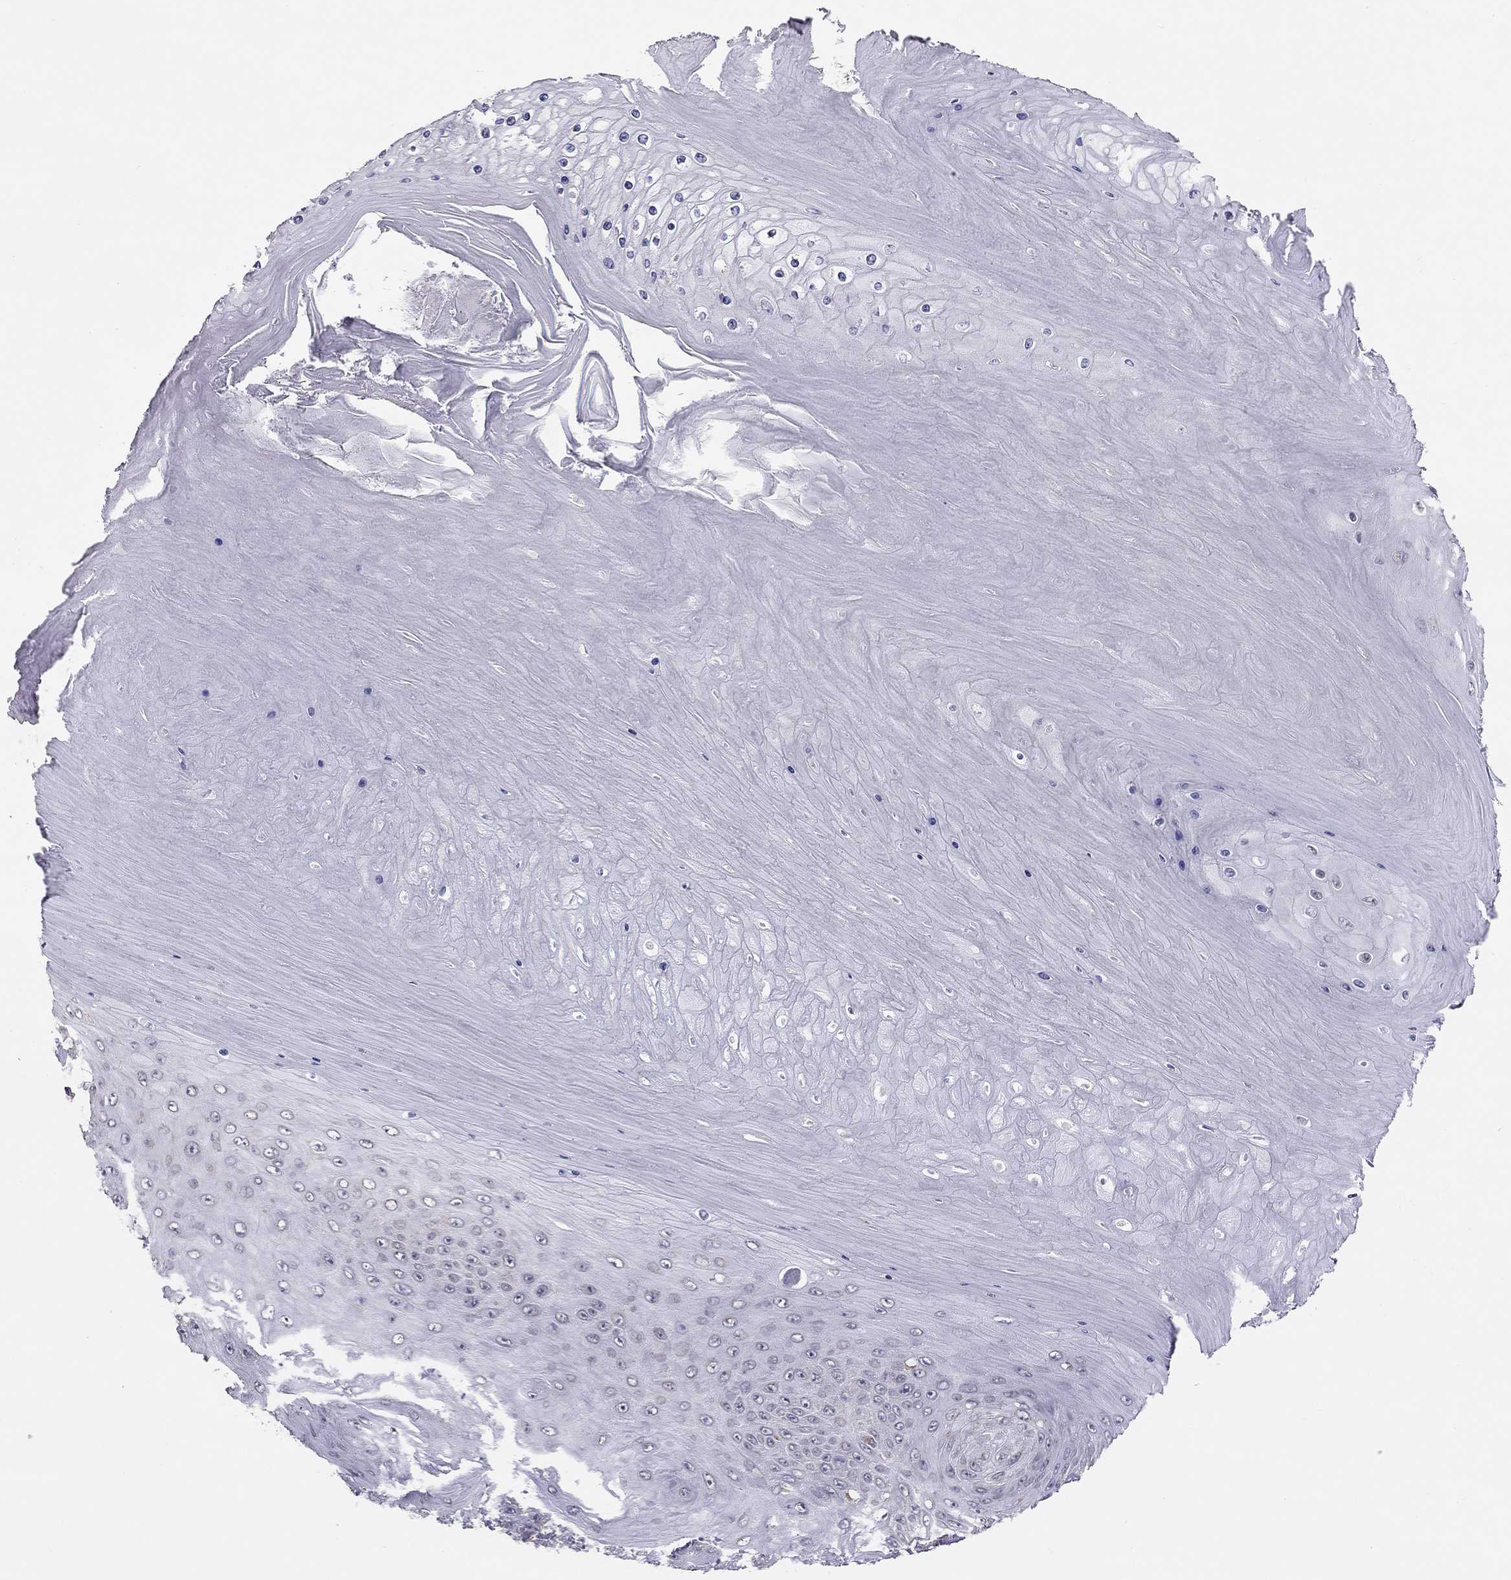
{"staining": {"intensity": "negative", "quantity": "none", "location": "none"}, "tissue": "skin cancer", "cell_type": "Tumor cells", "image_type": "cancer", "snomed": [{"axis": "morphology", "description": "Squamous cell carcinoma, NOS"}, {"axis": "topography", "description": "Skin"}], "caption": "This is a image of immunohistochemistry (IHC) staining of skin cancer, which shows no expression in tumor cells.", "gene": "LRIT3", "patient": {"sex": "male", "age": 62}}